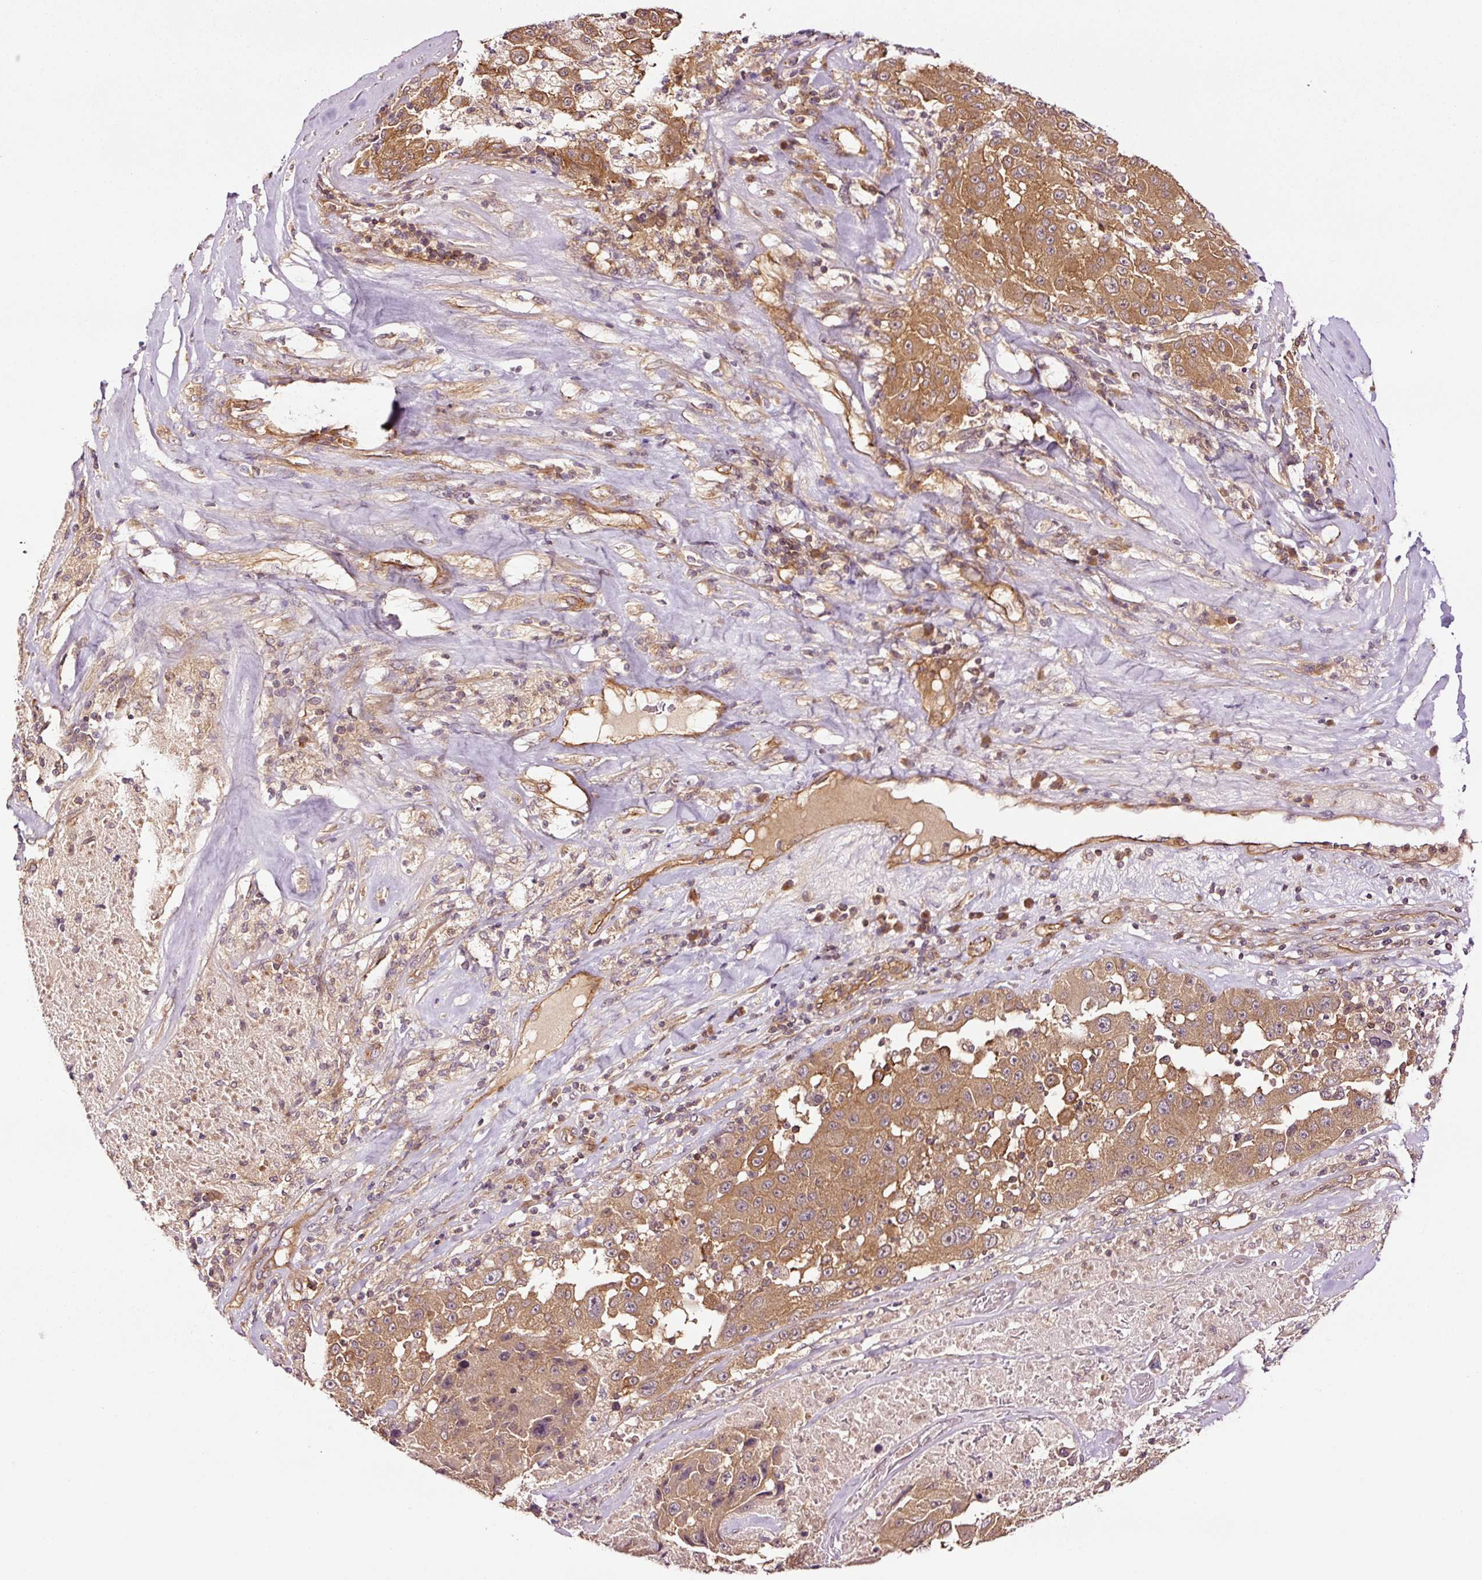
{"staining": {"intensity": "moderate", "quantity": ">75%", "location": "cytoplasmic/membranous"}, "tissue": "melanoma", "cell_type": "Tumor cells", "image_type": "cancer", "snomed": [{"axis": "morphology", "description": "Malignant melanoma, Metastatic site"}, {"axis": "topography", "description": "Lymph node"}], "caption": "Malignant melanoma (metastatic site) stained for a protein (brown) exhibits moderate cytoplasmic/membranous positive positivity in about >75% of tumor cells.", "gene": "METAP1", "patient": {"sex": "male", "age": 62}}